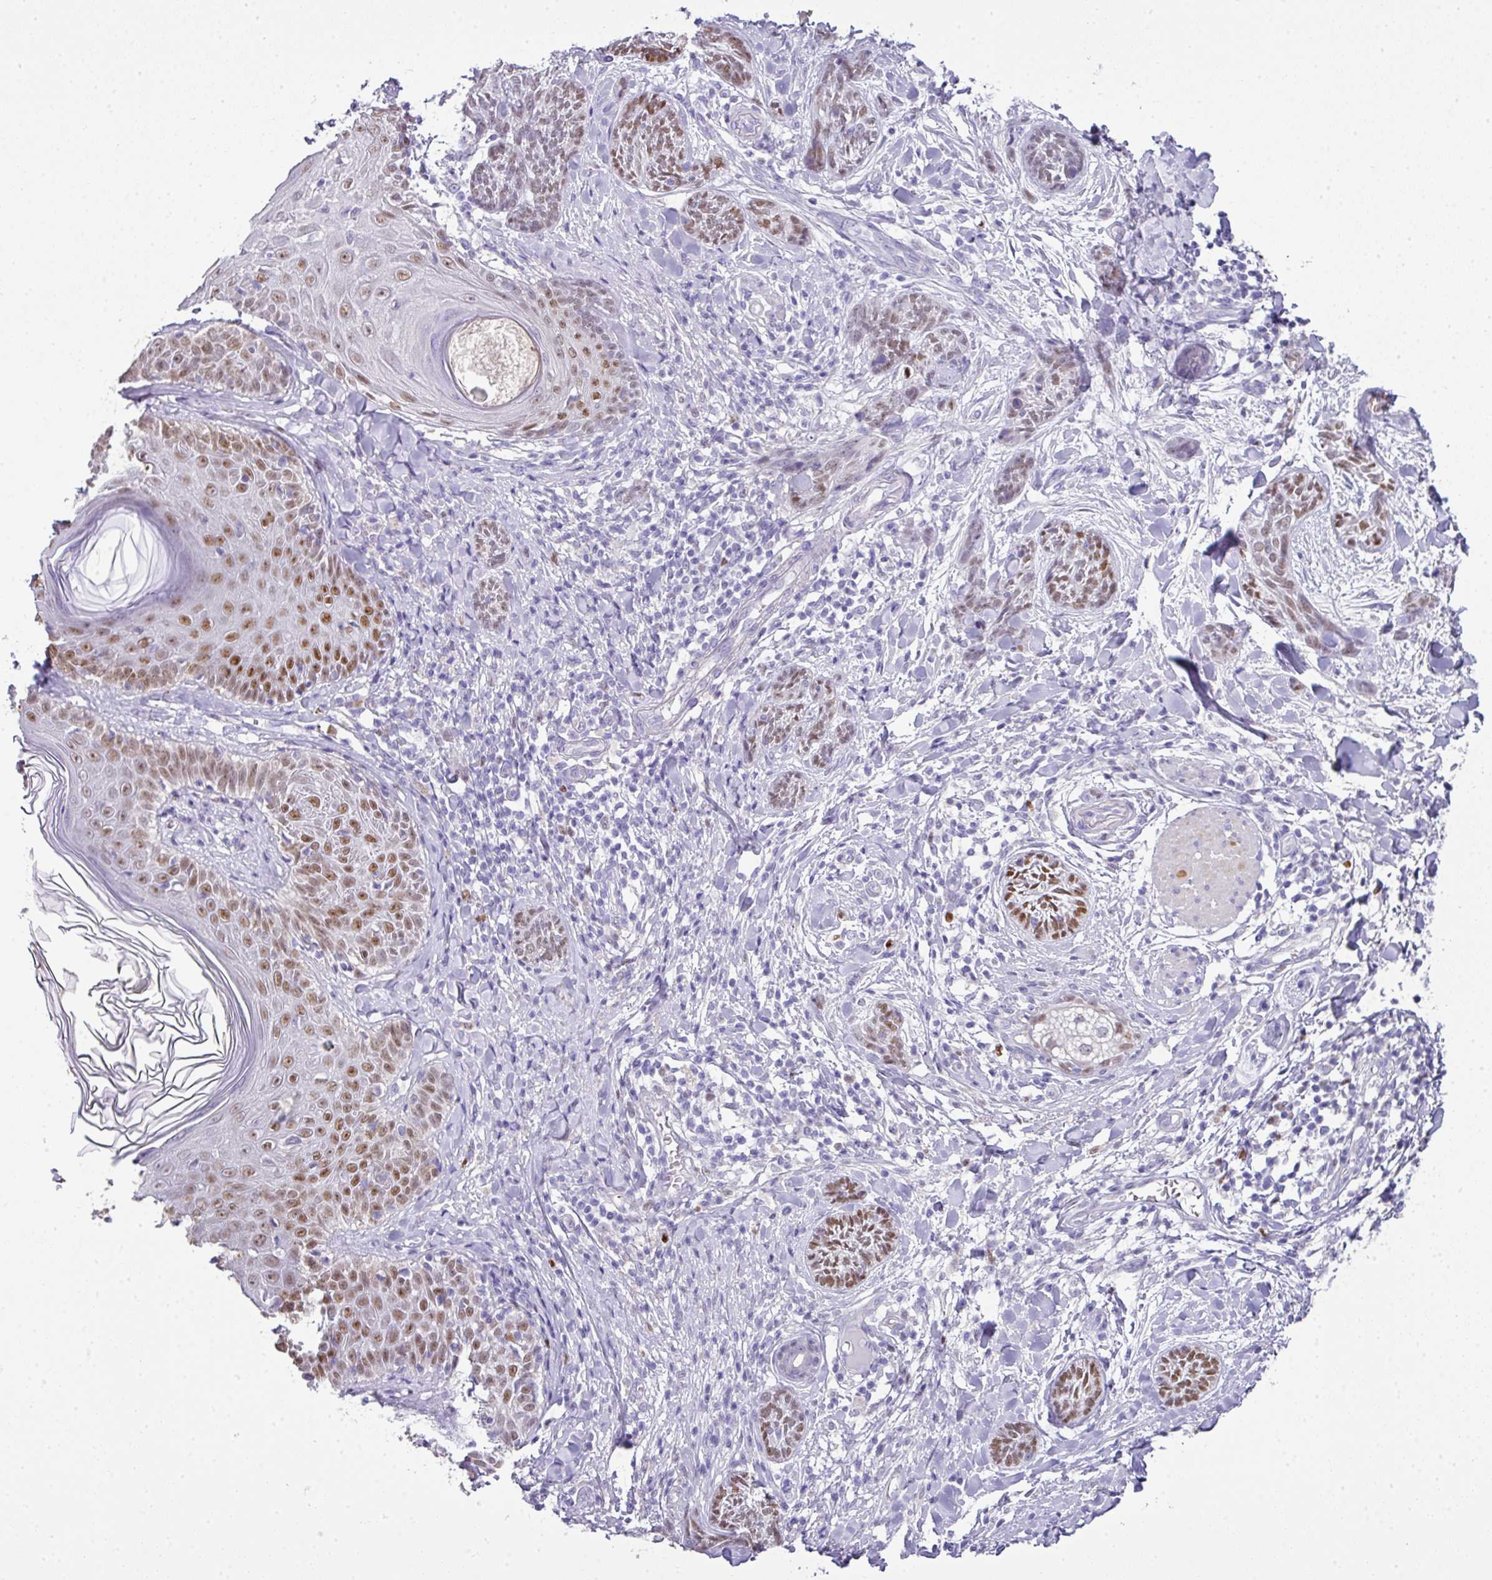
{"staining": {"intensity": "moderate", "quantity": ">75%", "location": "nuclear"}, "tissue": "skin cancer", "cell_type": "Tumor cells", "image_type": "cancer", "snomed": [{"axis": "morphology", "description": "Basal cell carcinoma"}, {"axis": "topography", "description": "Skin"}], "caption": "A high-resolution histopathology image shows immunohistochemistry (IHC) staining of skin cancer, which demonstrates moderate nuclear expression in approximately >75% of tumor cells.", "gene": "BCL11A", "patient": {"sex": "male", "age": 73}}